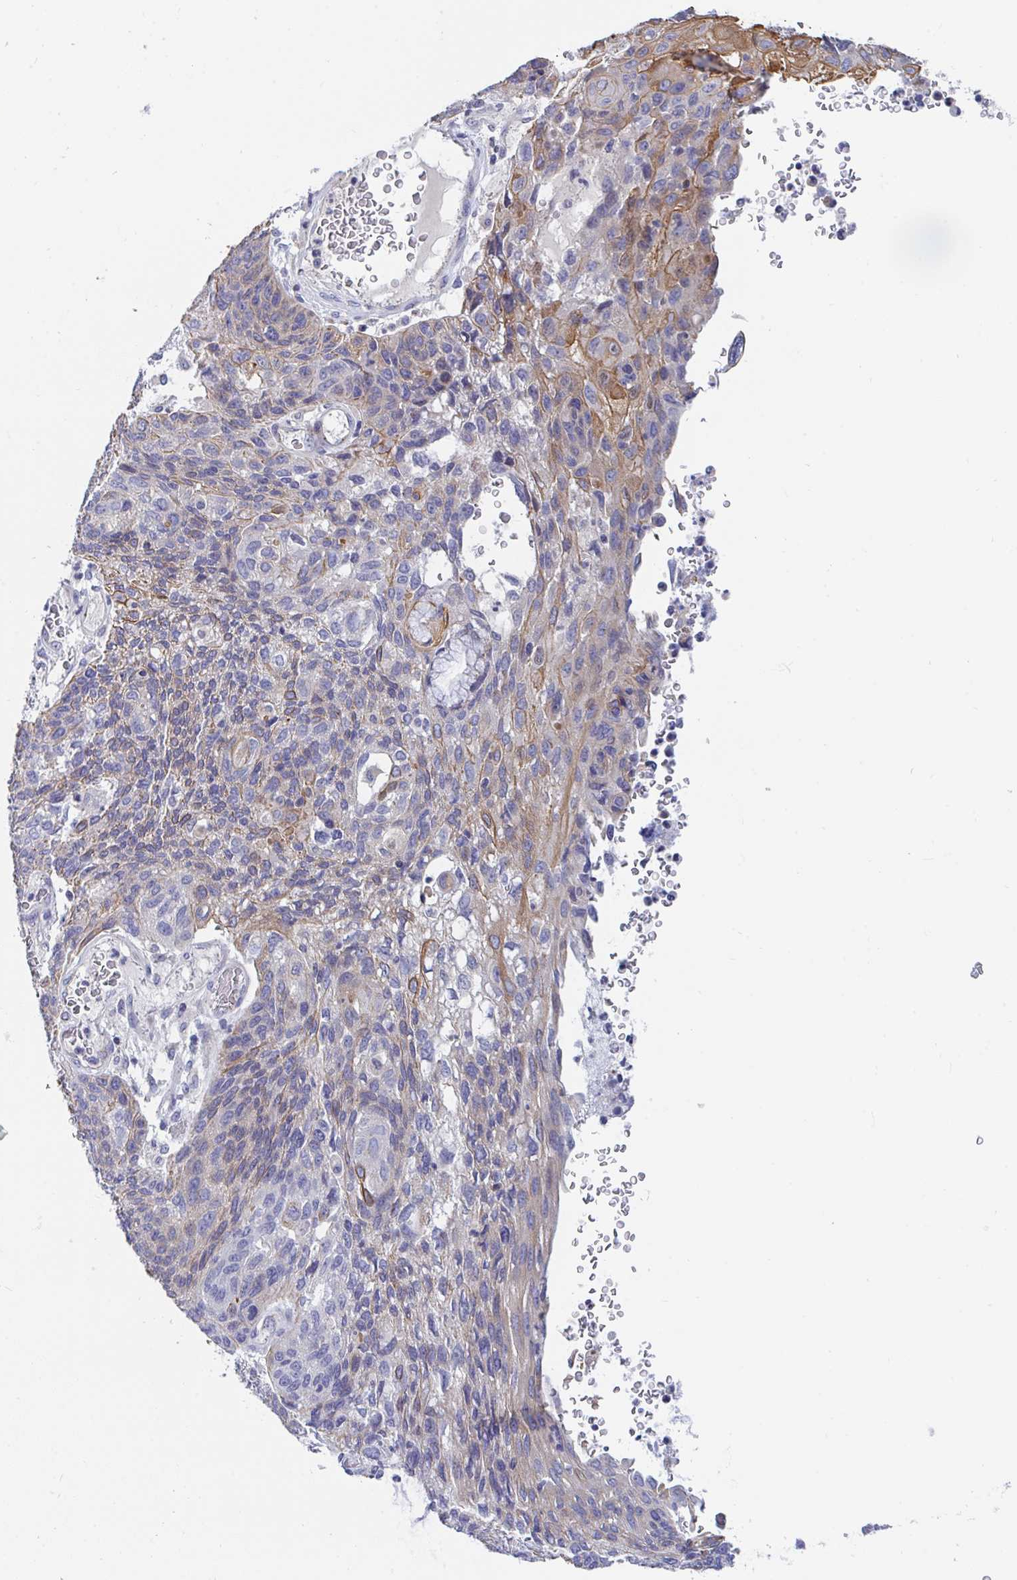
{"staining": {"intensity": "moderate", "quantity": "<25%", "location": "cytoplasmic/membranous"}, "tissue": "lung cancer", "cell_type": "Tumor cells", "image_type": "cancer", "snomed": [{"axis": "morphology", "description": "Squamous cell carcinoma, NOS"}, {"axis": "morphology", "description": "Squamous cell carcinoma, metastatic, NOS"}, {"axis": "topography", "description": "Lymph node"}, {"axis": "topography", "description": "Lung"}], "caption": "Protein analysis of lung metastatic squamous cell carcinoma tissue demonstrates moderate cytoplasmic/membranous positivity in approximately <25% of tumor cells. (DAB (3,3'-diaminobenzidine) IHC, brown staining for protein, blue staining for nuclei).", "gene": "FRMD3", "patient": {"sex": "male", "age": 41}}